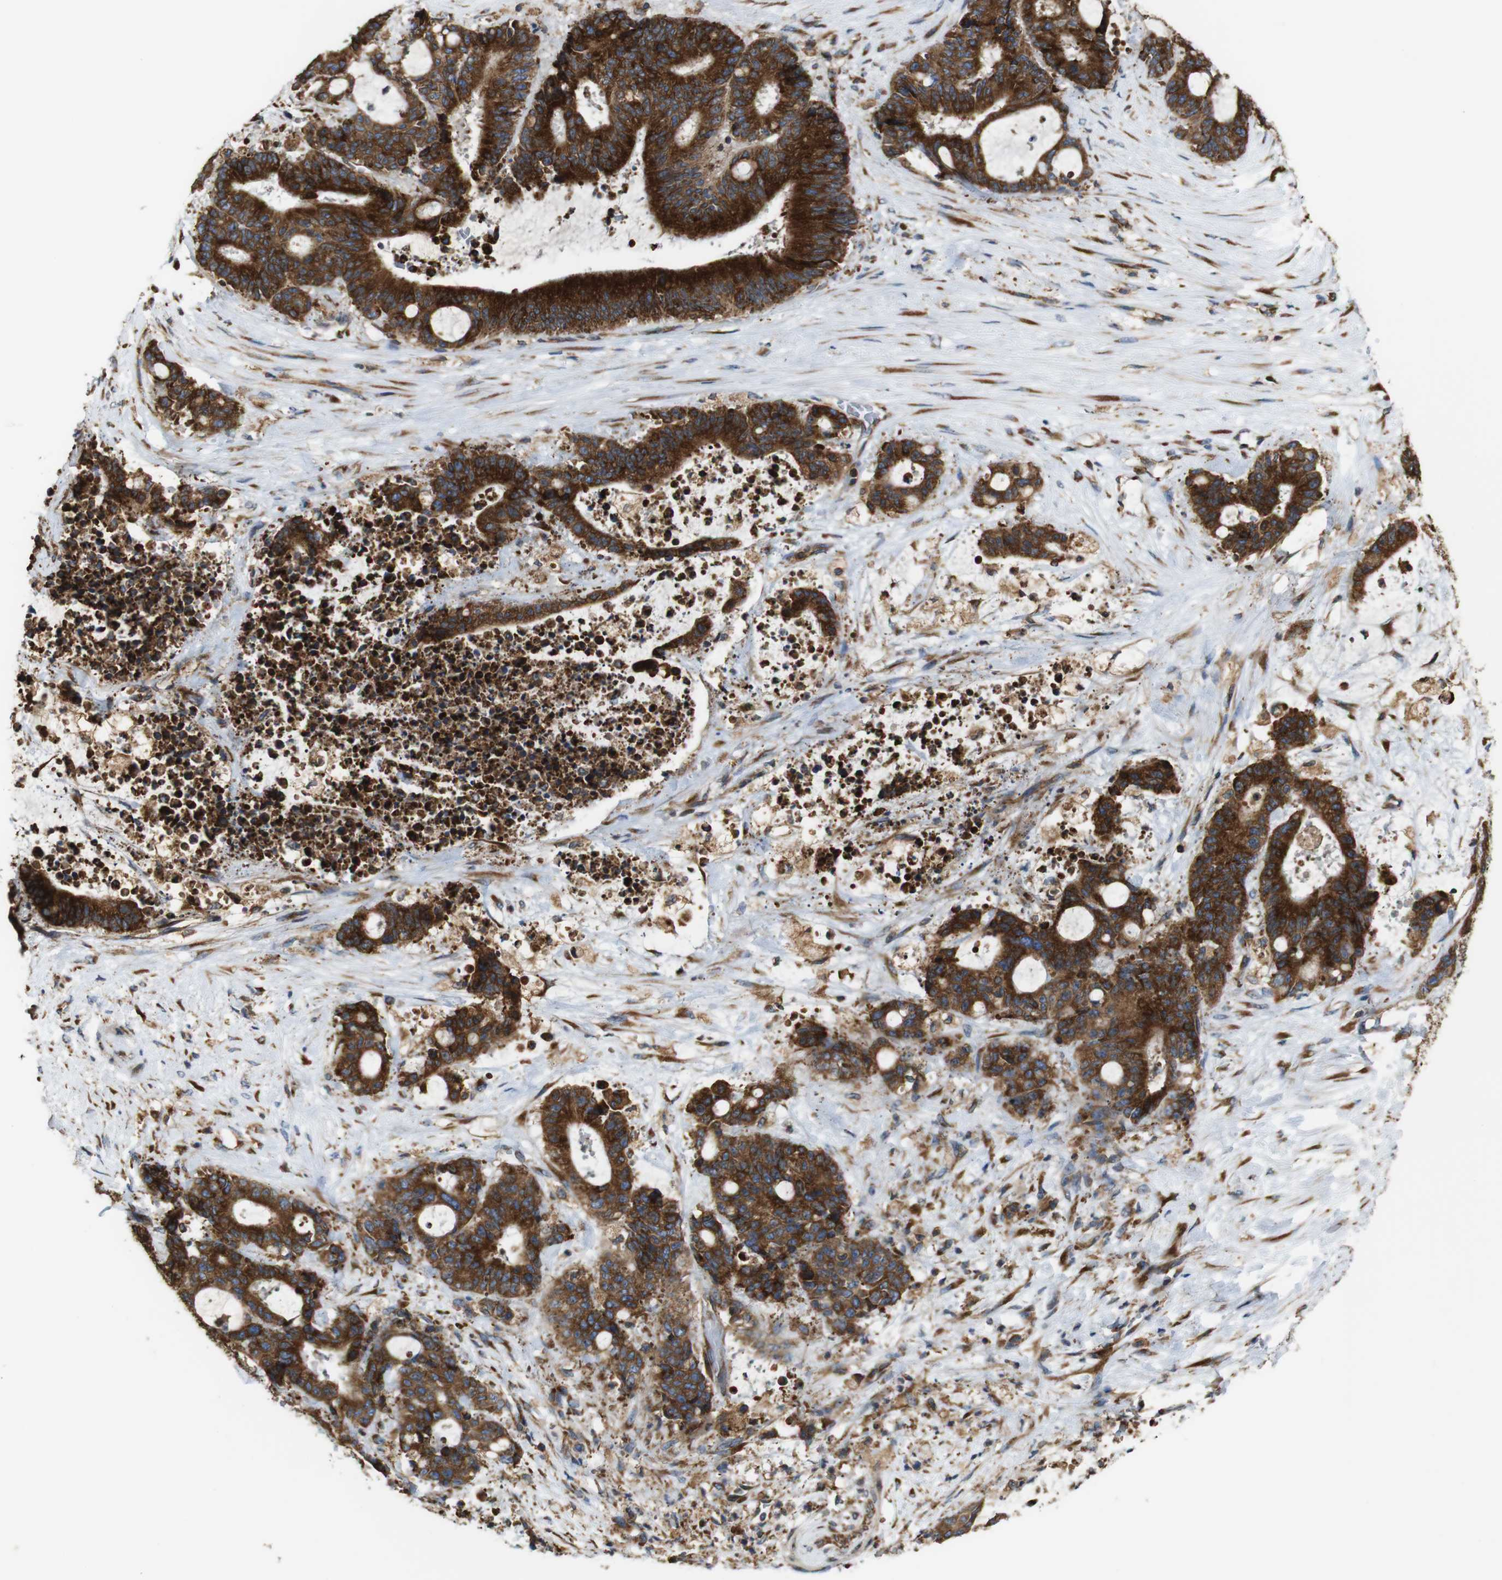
{"staining": {"intensity": "strong", "quantity": ">75%", "location": "cytoplasmic/membranous"}, "tissue": "liver cancer", "cell_type": "Tumor cells", "image_type": "cancer", "snomed": [{"axis": "morphology", "description": "Normal tissue, NOS"}, {"axis": "morphology", "description": "Cholangiocarcinoma"}, {"axis": "topography", "description": "Liver"}, {"axis": "topography", "description": "Peripheral nerve tissue"}], "caption": "Immunohistochemical staining of liver cancer (cholangiocarcinoma) displays high levels of strong cytoplasmic/membranous protein staining in about >75% of tumor cells.", "gene": "UGGT1", "patient": {"sex": "female", "age": 73}}